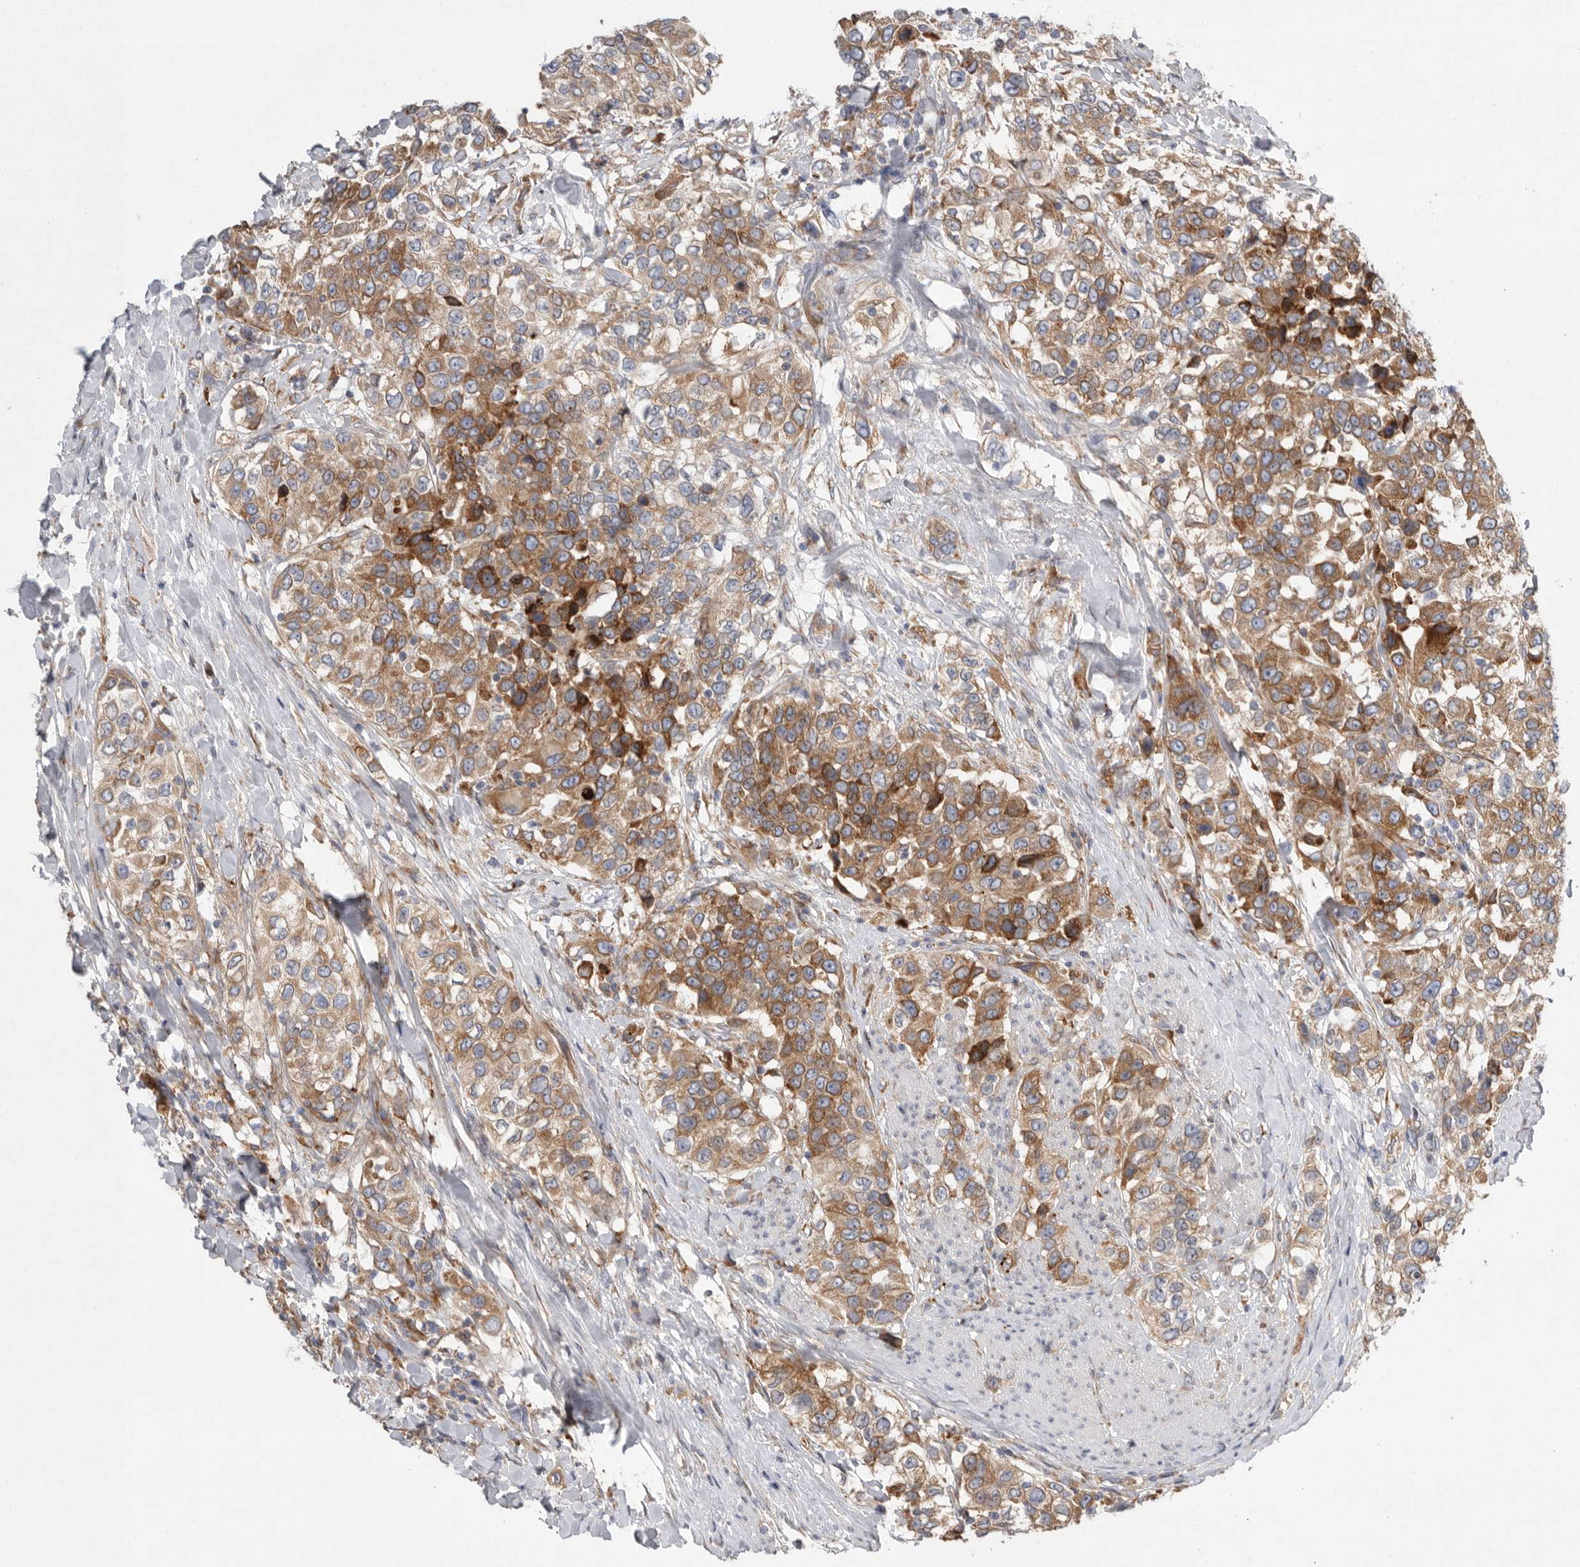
{"staining": {"intensity": "moderate", "quantity": ">75%", "location": "cytoplasmic/membranous"}, "tissue": "urothelial cancer", "cell_type": "Tumor cells", "image_type": "cancer", "snomed": [{"axis": "morphology", "description": "Urothelial carcinoma, High grade"}, {"axis": "topography", "description": "Urinary bladder"}], "caption": "This is a photomicrograph of immunohistochemistry (IHC) staining of urothelial carcinoma (high-grade), which shows moderate expression in the cytoplasmic/membranous of tumor cells.", "gene": "GANAB", "patient": {"sex": "female", "age": 80}}